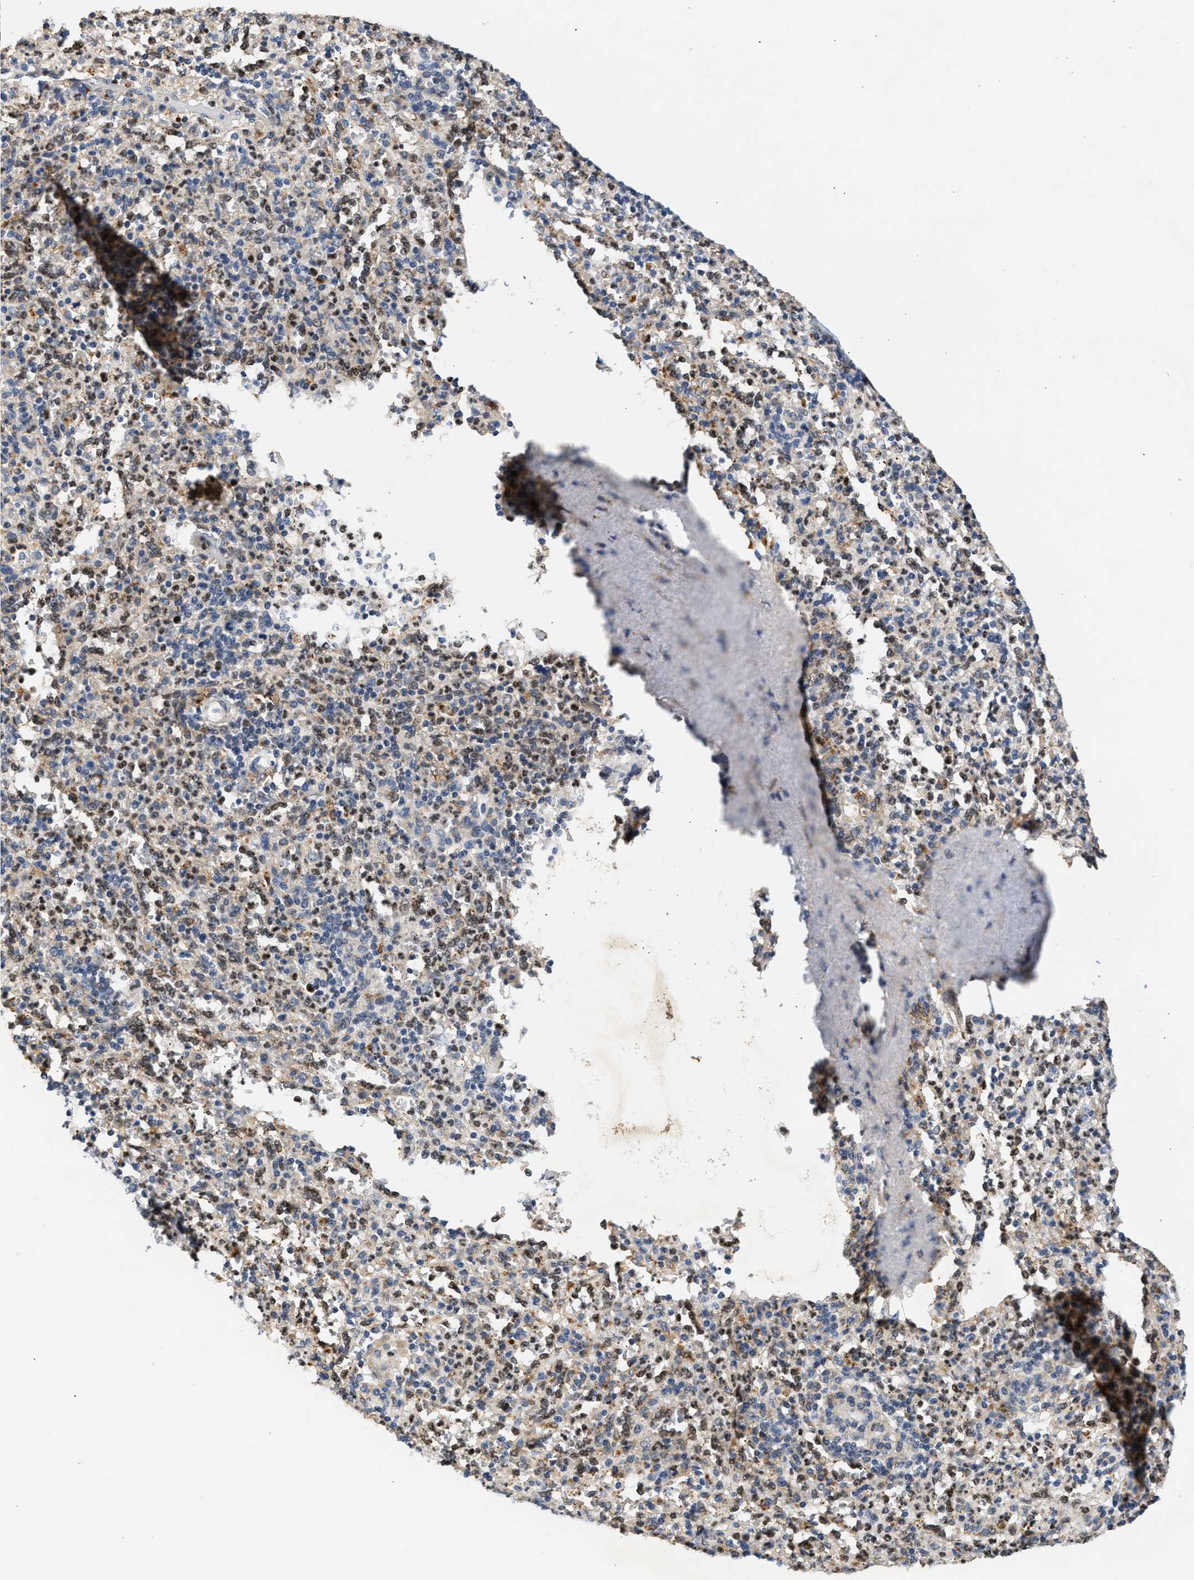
{"staining": {"intensity": "moderate", "quantity": "<25%", "location": "cytoplasmic/membranous"}, "tissue": "spleen", "cell_type": "Cells in red pulp", "image_type": "normal", "snomed": [{"axis": "morphology", "description": "Normal tissue, NOS"}, {"axis": "topography", "description": "Spleen"}], "caption": "The image displays staining of unremarkable spleen, revealing moderate cytoplasmic/membranous protein staining (brown color) within cells in red pulp. (brown staining indicates protein expression, while blue staining denotes nuclei).", "gene": "PPM1L", "patient": {"sex": "male", "age": 36}}